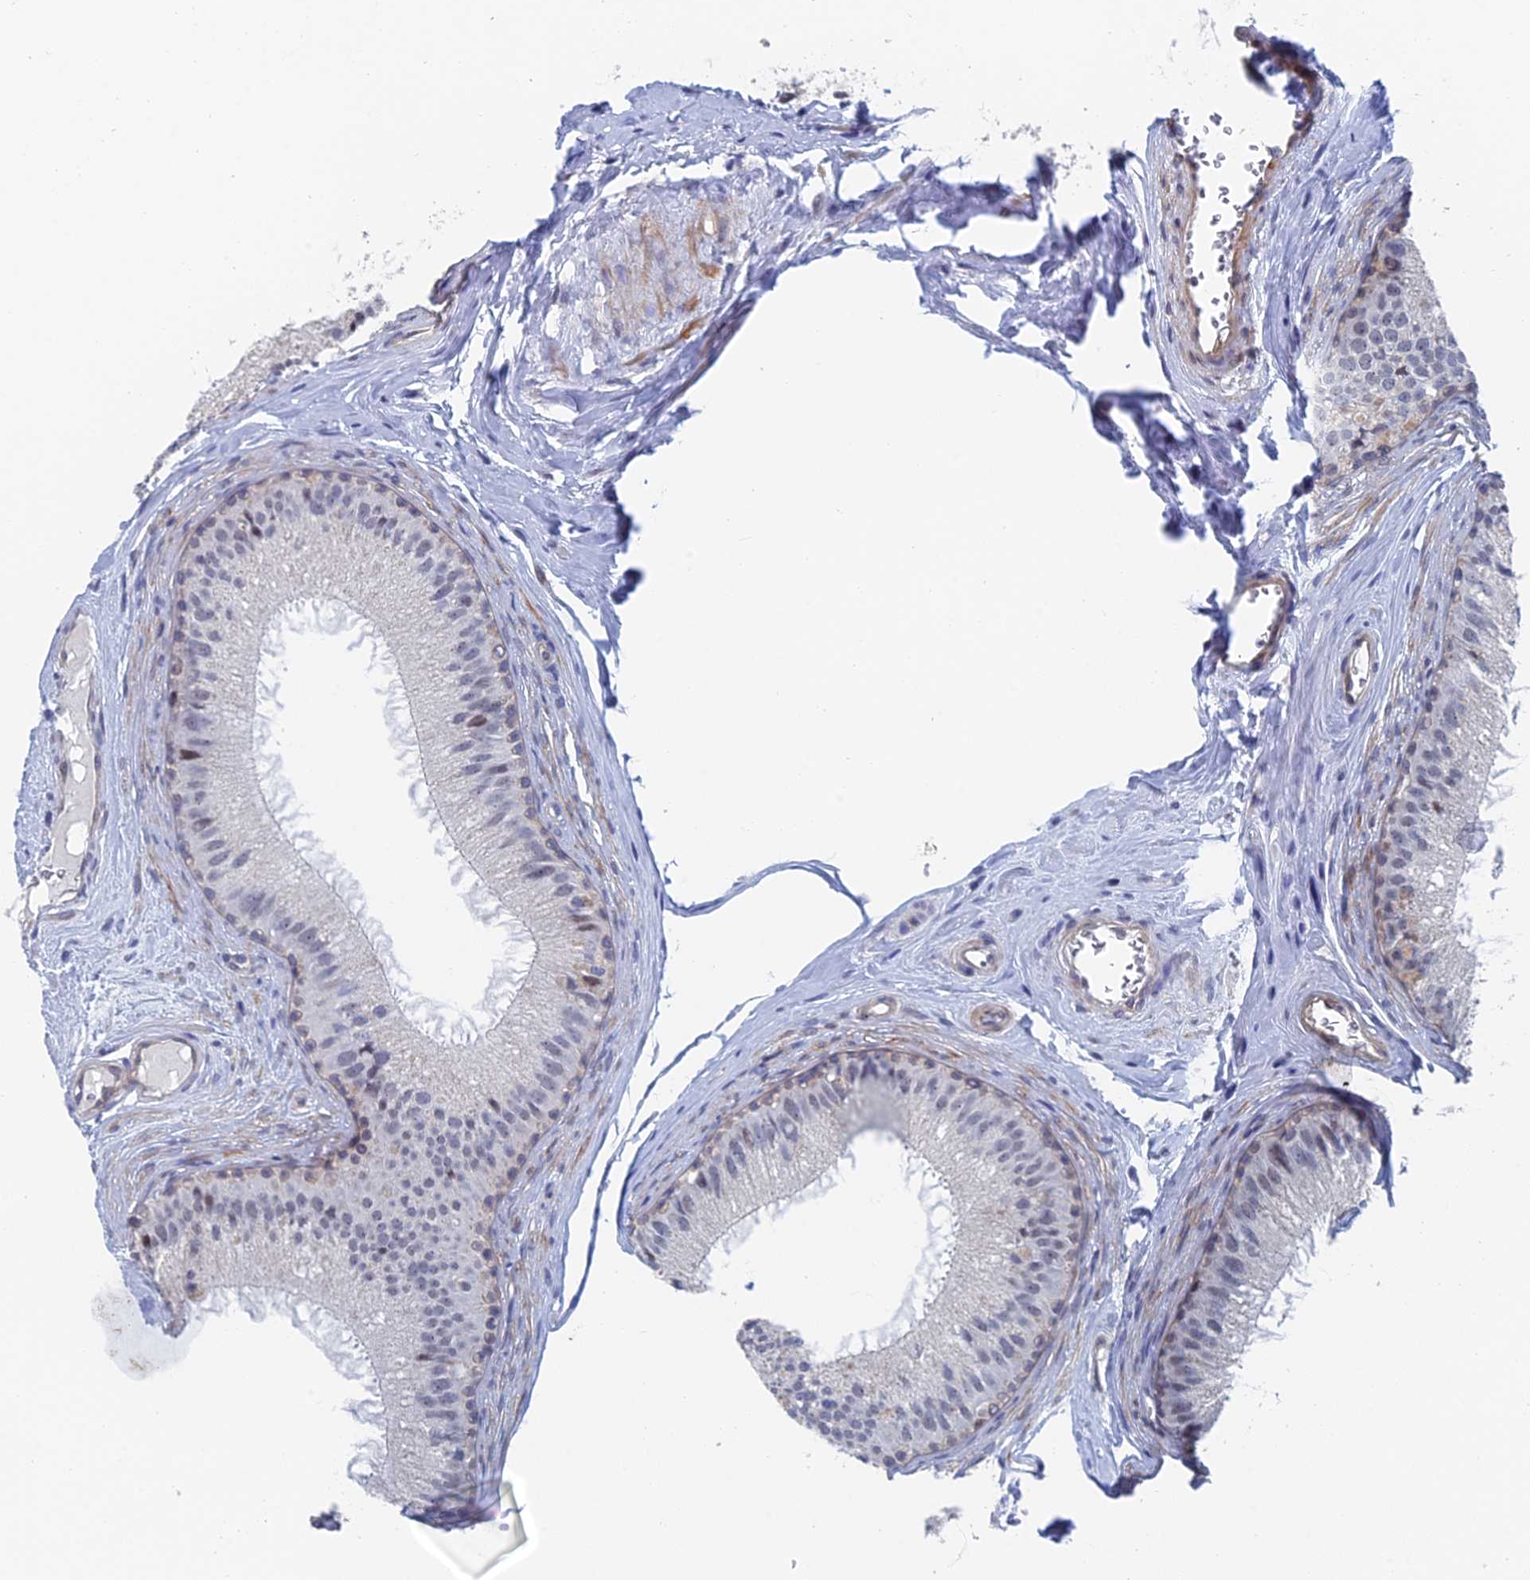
{"staining": {"intensity": "moderate", "quantity": "<25%", "location": "nuclear"}, "tissue": "epididymis", "cell_type": "Glandular cells", "image_type": "normal", "snomed": [{"axis": "morphology", "description": "Normal tissue, NOS"}, {"axis": "topography", "description": "Epididymis"}], "caption": "Moderate nuclear positivity for a protein is seen in about <25% of glandular cells of normal epididymis using immunohistochemistry (IHC).", "gene": "GMNC", "patient": {"sex": "male", "age": 33}}